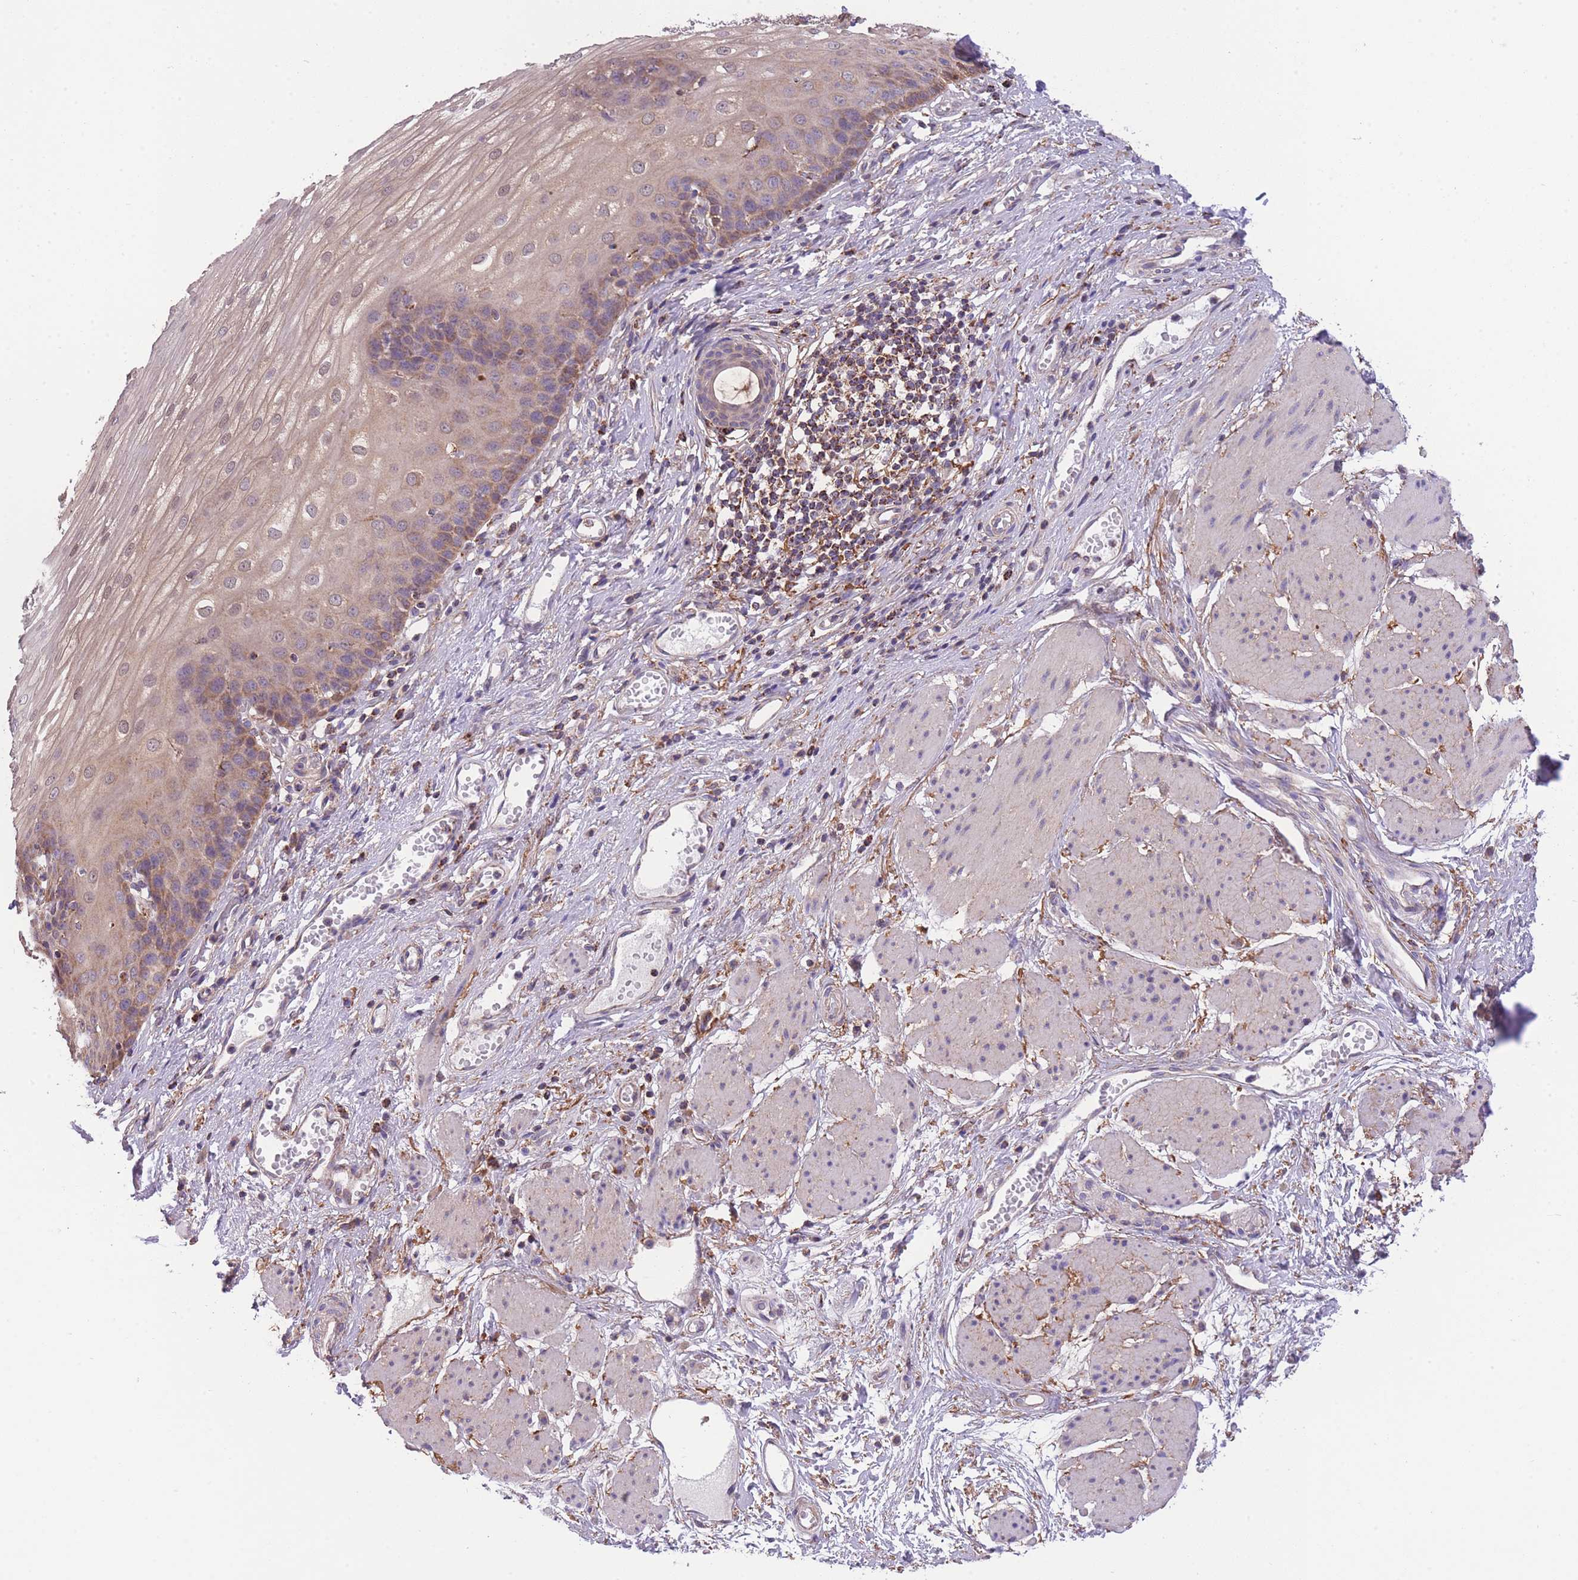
{"staining": {"intensity": "moderate", "quantity": "25%-75%", "location": "cytoplasmic/membranous,nuclear"}, "tissue": "esophagus", "cell_type": "Squamous epithelial cells", "image_type": "normal", "snomed": [{"axis": "morphology", "description": "Normal tissue, NOS"}, {"axis": "topography", "description": "Esophagus"}], "caption": "Protein expression analysis of benign human esophagus reveals moderate cytoplasmic/membranous,nuclear expression in approximately 25%-75% of squamous epithelial cells. The protein of interest is shown in brown color, while the nuclei are stained blue.", "gene": "ST3GAL3", "patient": {"sex": "male", "age": 69}}